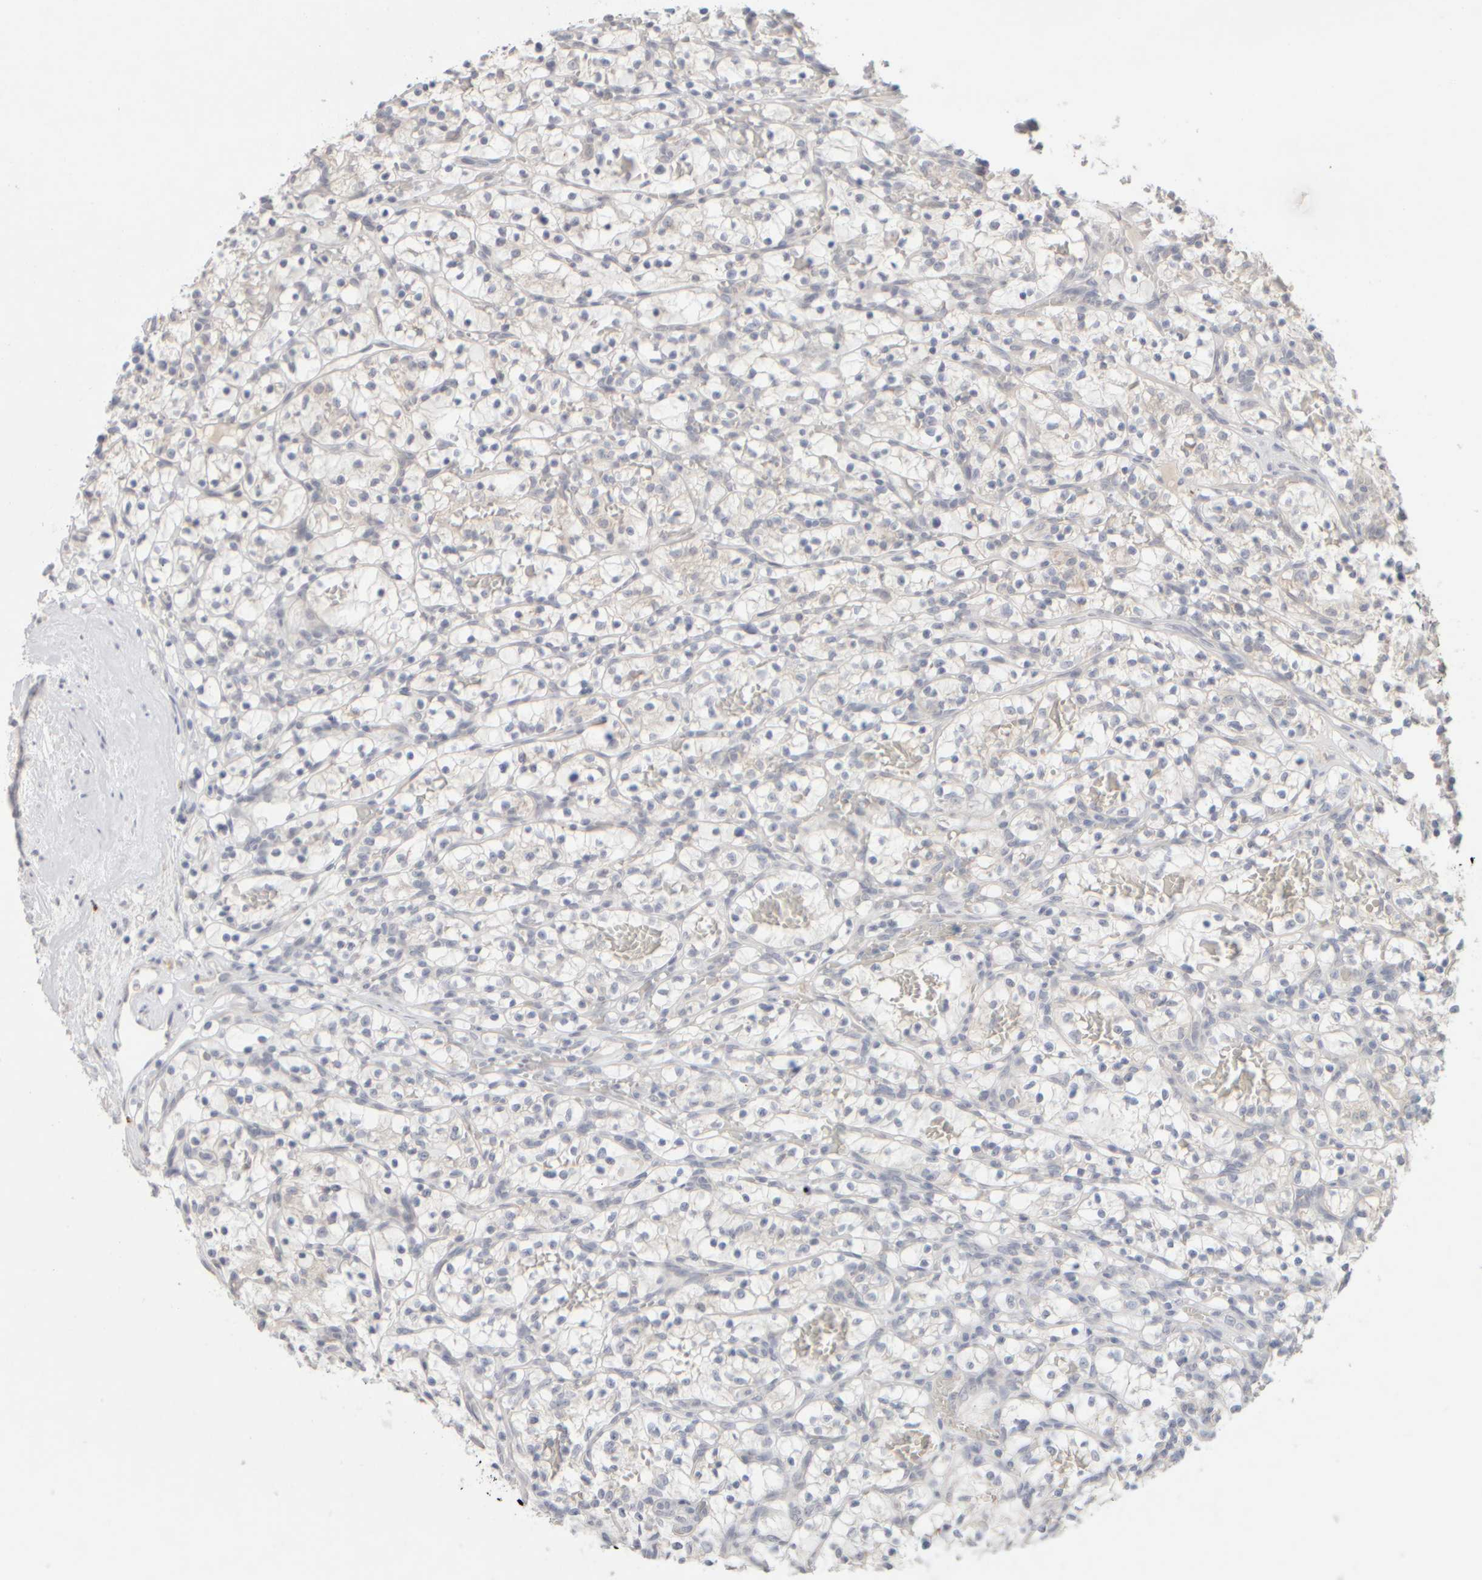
{"staining": {"intensity": "negative", "quantity": "none", "location": "none"}, "tissue": "renal cancer", "cell_type": "Tumor cells", "image_type": "cancer", "snomed": [{"axis": "morphology", "description": "Adenocarcinoma, NOS"}, {"axis": "topography", "description": "Kidney"}], "caption": "This is a histopathology image of immunohistochemistry staining of renal cancer (adenocarcinoma), which shows no positivity in tumor cells.", "gene": "ZNF112", "patient": {"sex": "female", "age": 57}}